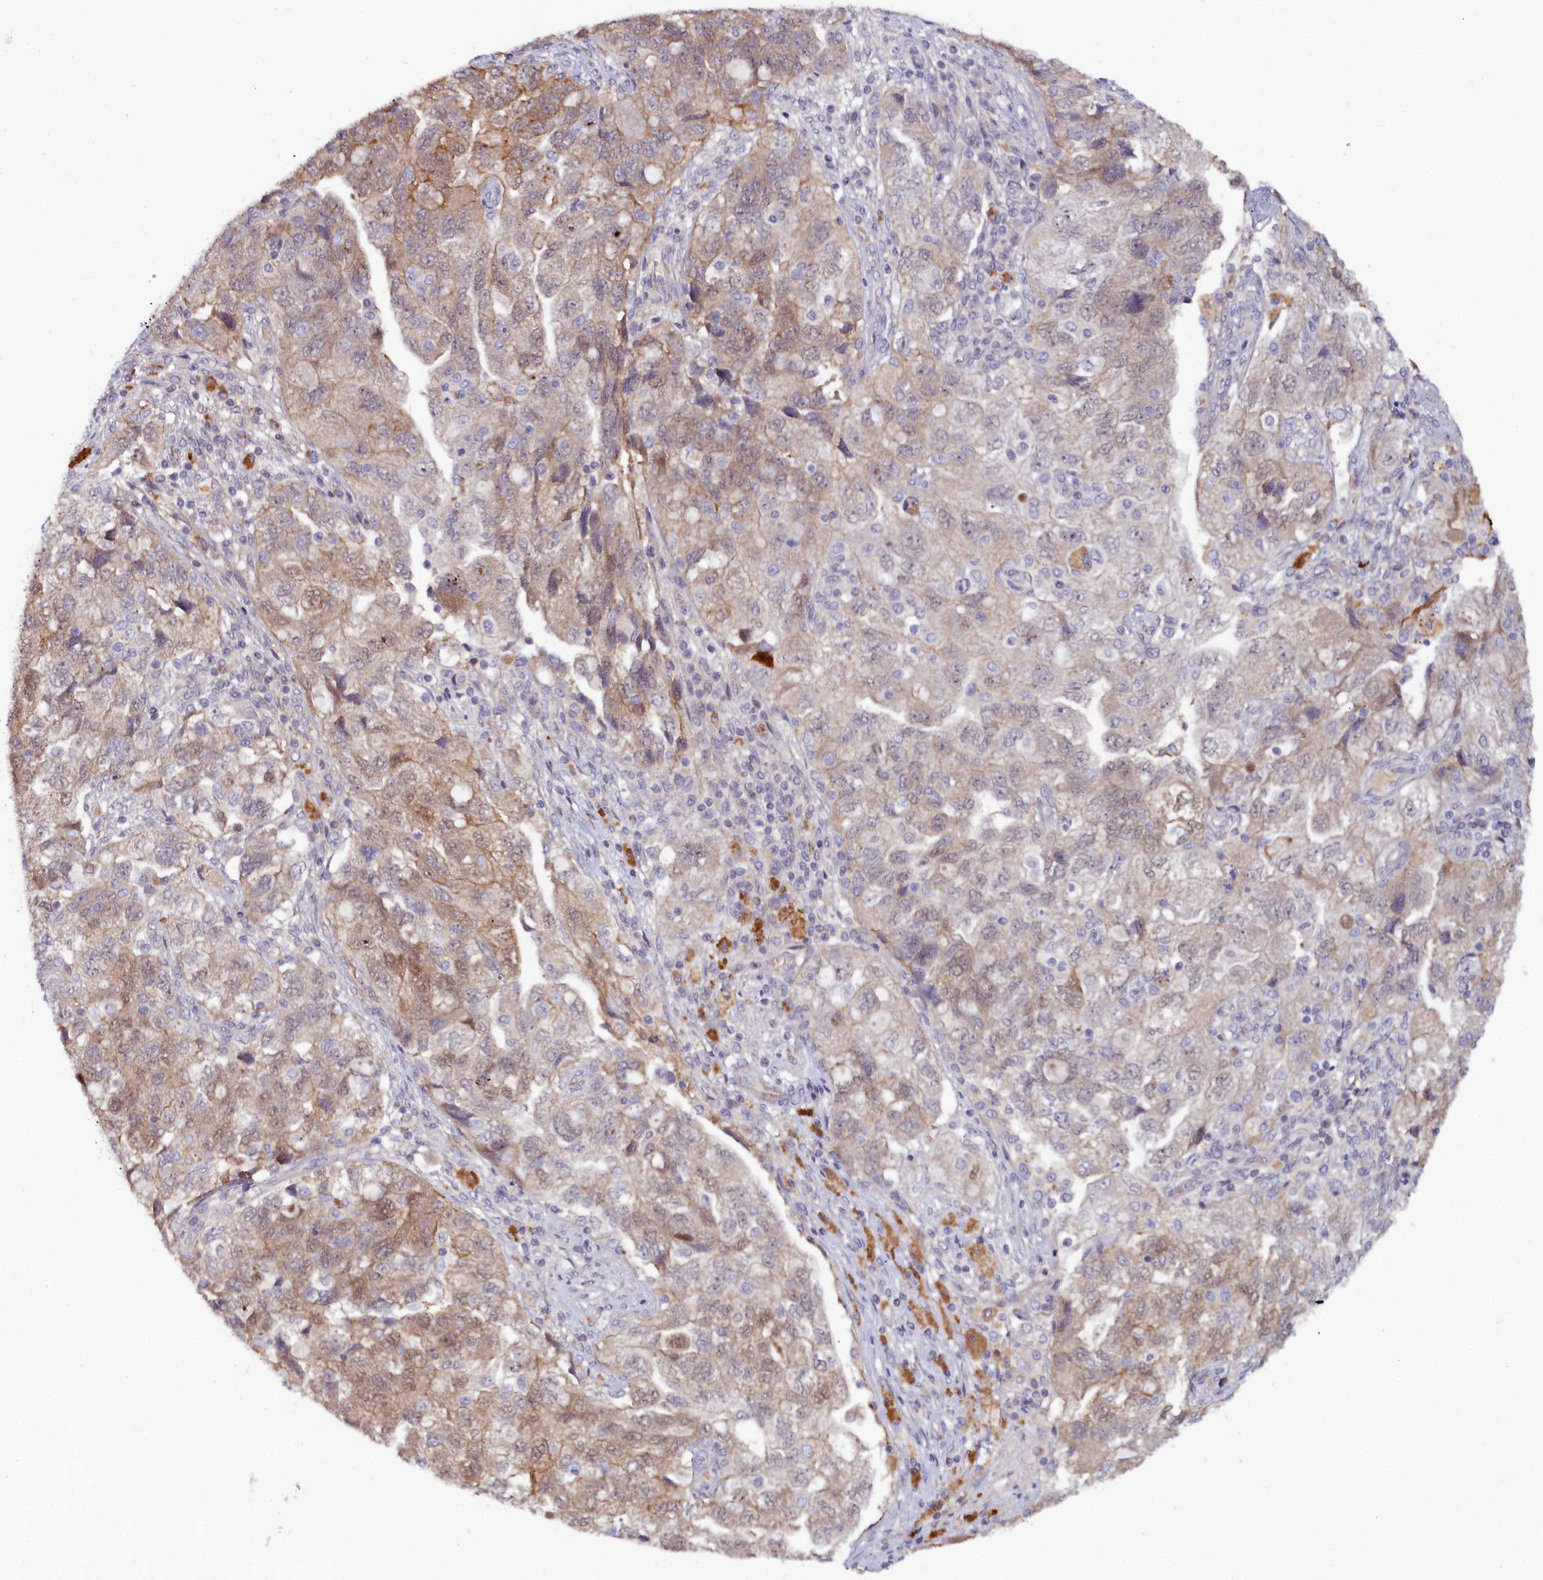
{"staining": {"intensity": "moderate", "quantity": "<25%", "location": "cytoplasmic/membranous,nuclear"}, "tissue": "ovarian cancer", "cell_type": "Tumor cells", "image_type": "cancer", "snomed": [{"axis": "morphology", "description": "Carcinoma, NOS"}, {"axis": "morphology", "description": "Cystadenocarcinoma, serous, NOS"}, {"axis": "topography", "description": "Ovary"}], "caption": "Protein expression analysis of human carcinoma (ovarian) reveals moderate cytoplasmic/membranous and nuclear positivity in approximately <25% of tumor cells.", "gene": "KCTD18", "patient": {"sex": "female", "age": 69}}